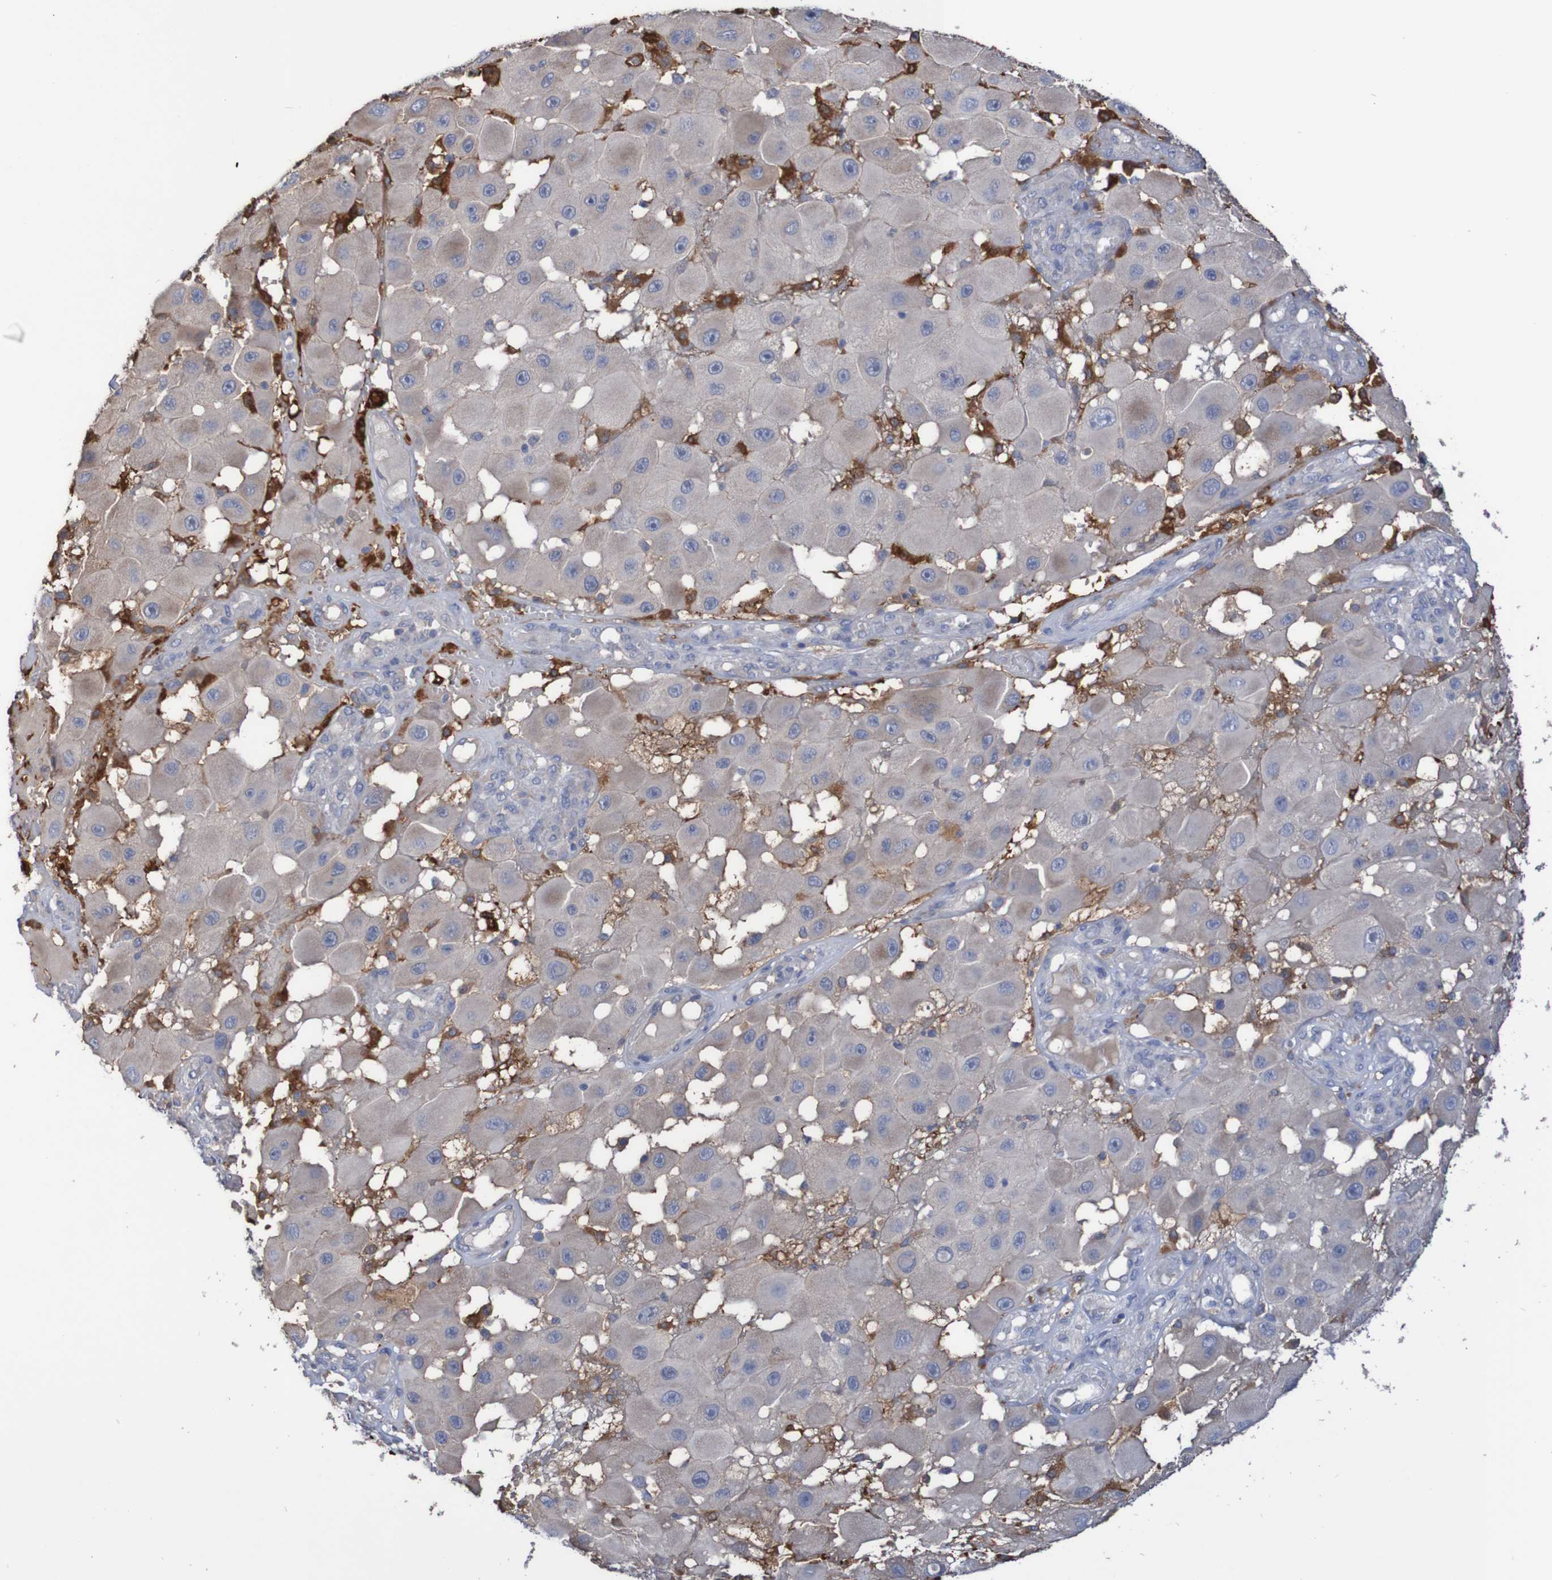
{"staining": {"intensity": "weak", "quantity": "<25%", "location": "cytoplasmic/membranous"}, "tissue": "melanoma", "cell_type": "Tumor cells", "image_type": "cancer", "snomed": [{"axis": "morphology", "description": "Malignant melanoma, NOS"}, {"axis": "topography", "description": "Skin"}], "caption": "Immunohistochemical staining of melanoma shows no significant positivity in tumor cells. The staining is performed using DAB brown chromogen with nuclei counter-stained in using hematoxylin.", "gene": "PHYH", "patient": {"sex": "female", "age": 81}}